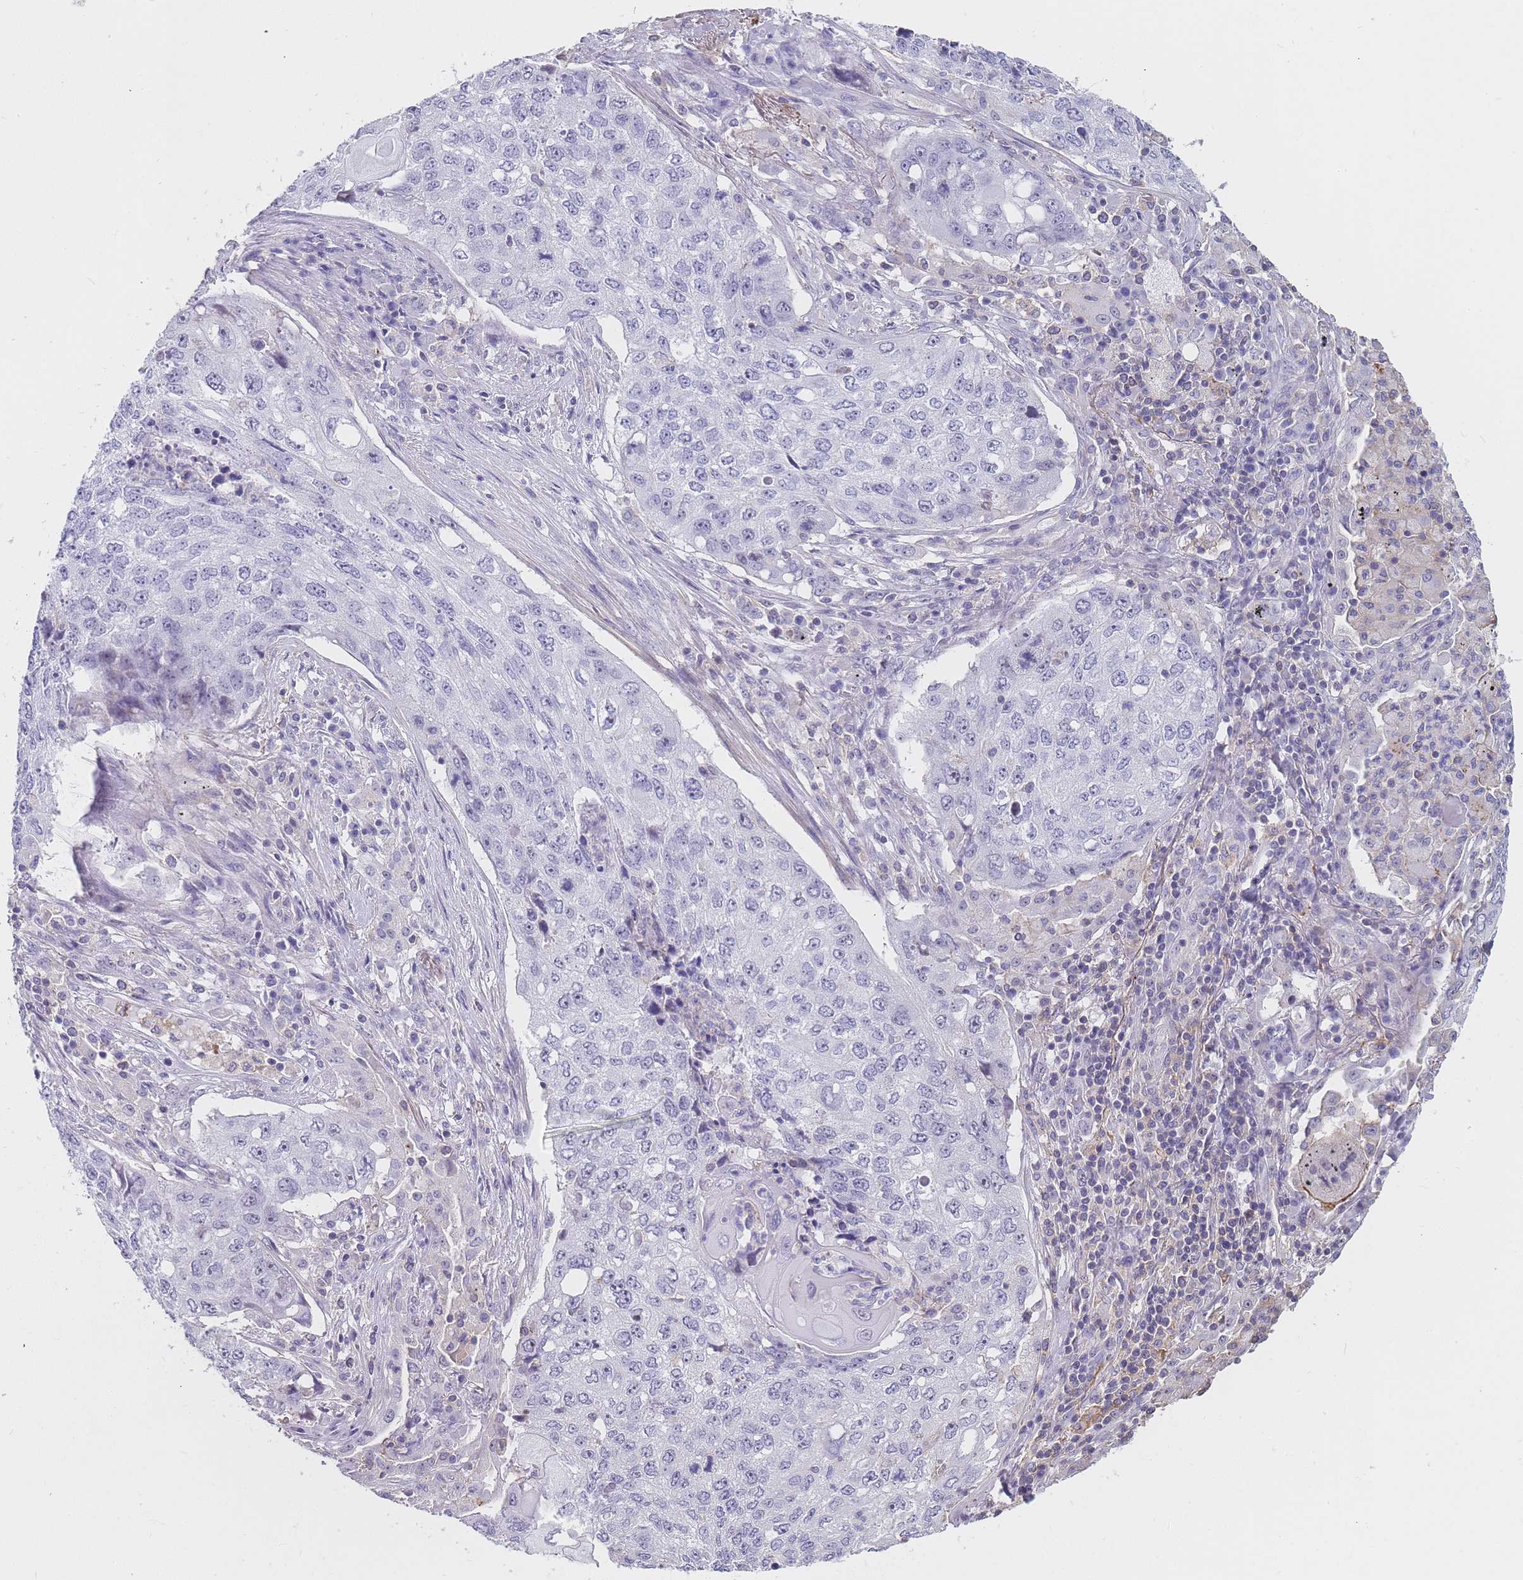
{"staining": {"intensity": "weak", "quantity": "<25%", "location": "nuclear"}, "tissue": "lung cancer", "cell_type": "Tumor cells", "image_type": "cancer", "snomed": [{"axis": "morphology", "description": "Squamous cell carcinoma, NOS"}, {"axis": "topography", "description": "Lung"}], "caption": "Immunohistochemistry micrograph of neoplastic tissue: squamous cell carcinoma (lung) stained with DAB demonstrates no significant protein positivity in tumor cells.", "gene": "NOP14", "patient": {"sex": "female", "age": 63}}